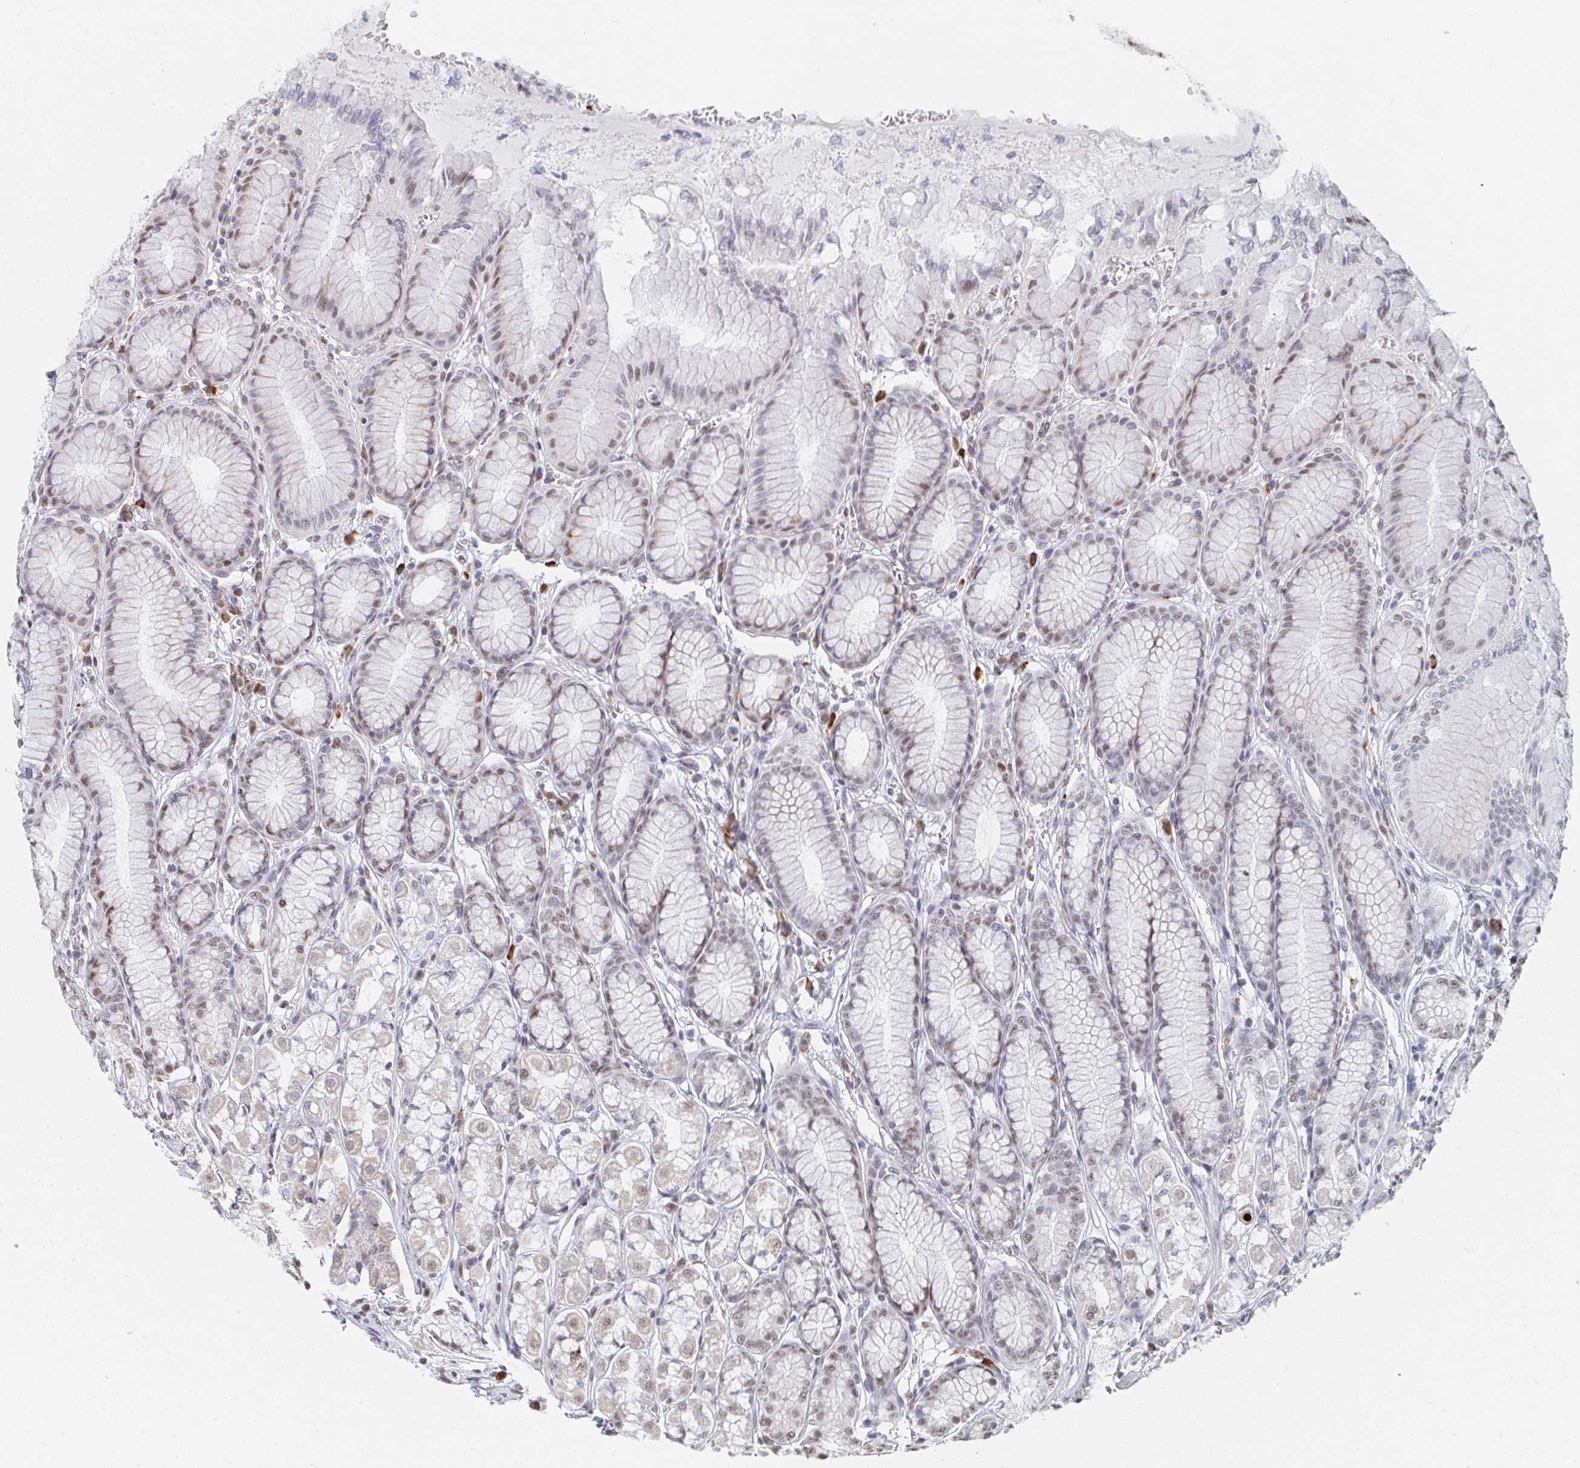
{"staining": {"intensity": "moderate", "quantity": "25%-75%", "location": "nuclear"}, "tissue": "stomach", "cell_type": "Glandular cells", "image_type": "normal", "snomed": [{"axis": "morphology", "description": "Normal tissue, NOS"}, {"axis": "topography", "description": "Stomach"}, {"axis": "topography", "description": "Stomach, lower"}], "caption": "Protein analysis of normal stomach demonstrates moderate nuclear positivity in approximately 25%-75% of glandular cells.", "gene": "MBNL1", "patient": {"sex": "male", "age": 76}}